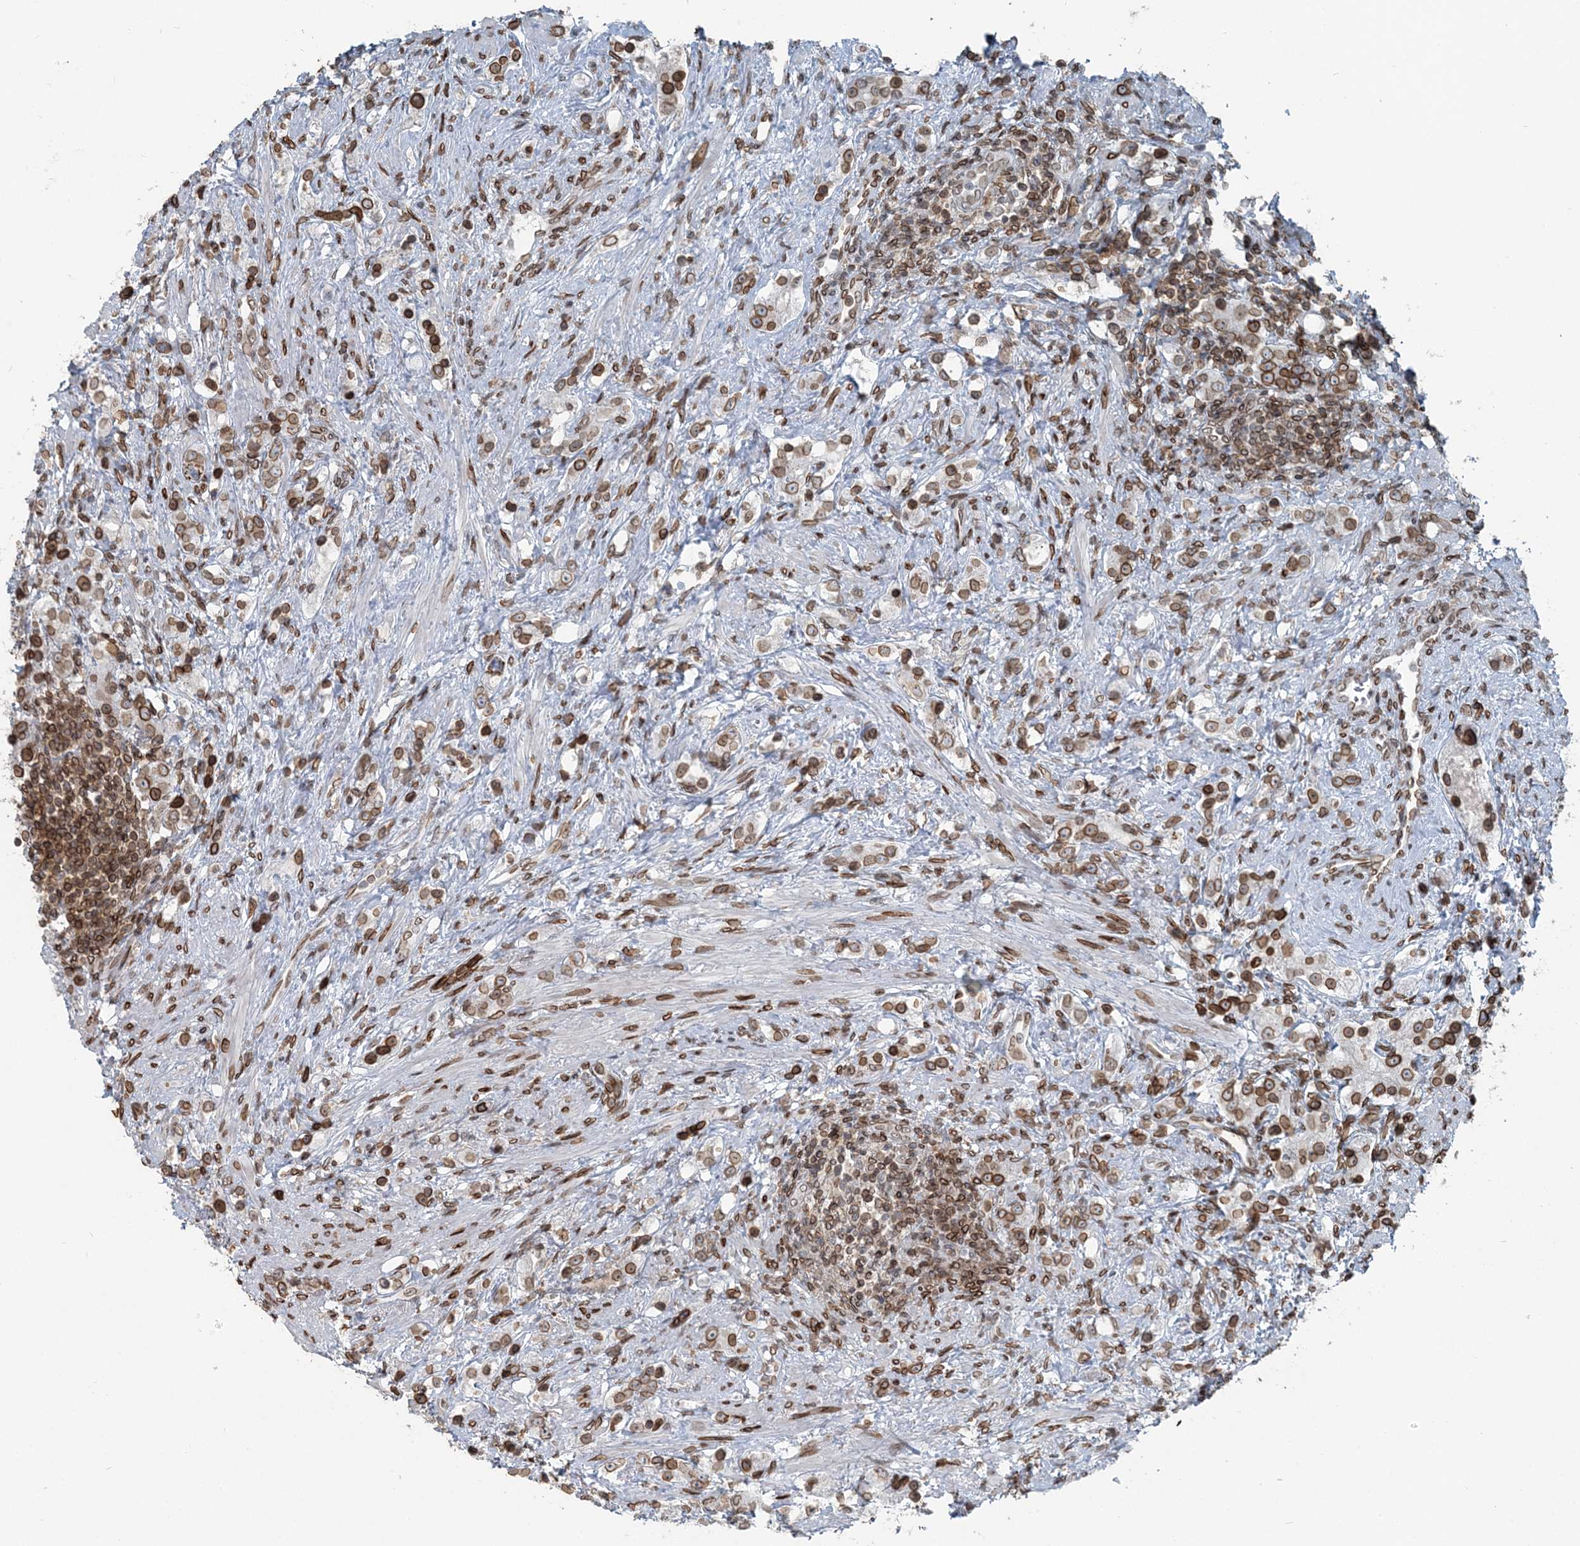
{"staining": {"intensity": "moderate", "quantity": ">75%", "location": "cytoplasmic/membranous,nuclear"}, "tissue": "prostate cancer", "cell_type": "Tumor cells", "image_type": "cancer", "snomed": [{"axis": "morphology", "description": "Adenocarcinoma, High grade"}, {"axis": "topography", "description": "Prostate"}], "caption": "Prostate high-grade adenocarcinoma tissue reveals moderate cytoplasmic/membranous and nuclear staining in approximately >75% of tumor cells, visualized by immunohistochemistry.", "gene": "GJD4", "patient": {"sex": "male", "age": 63}}